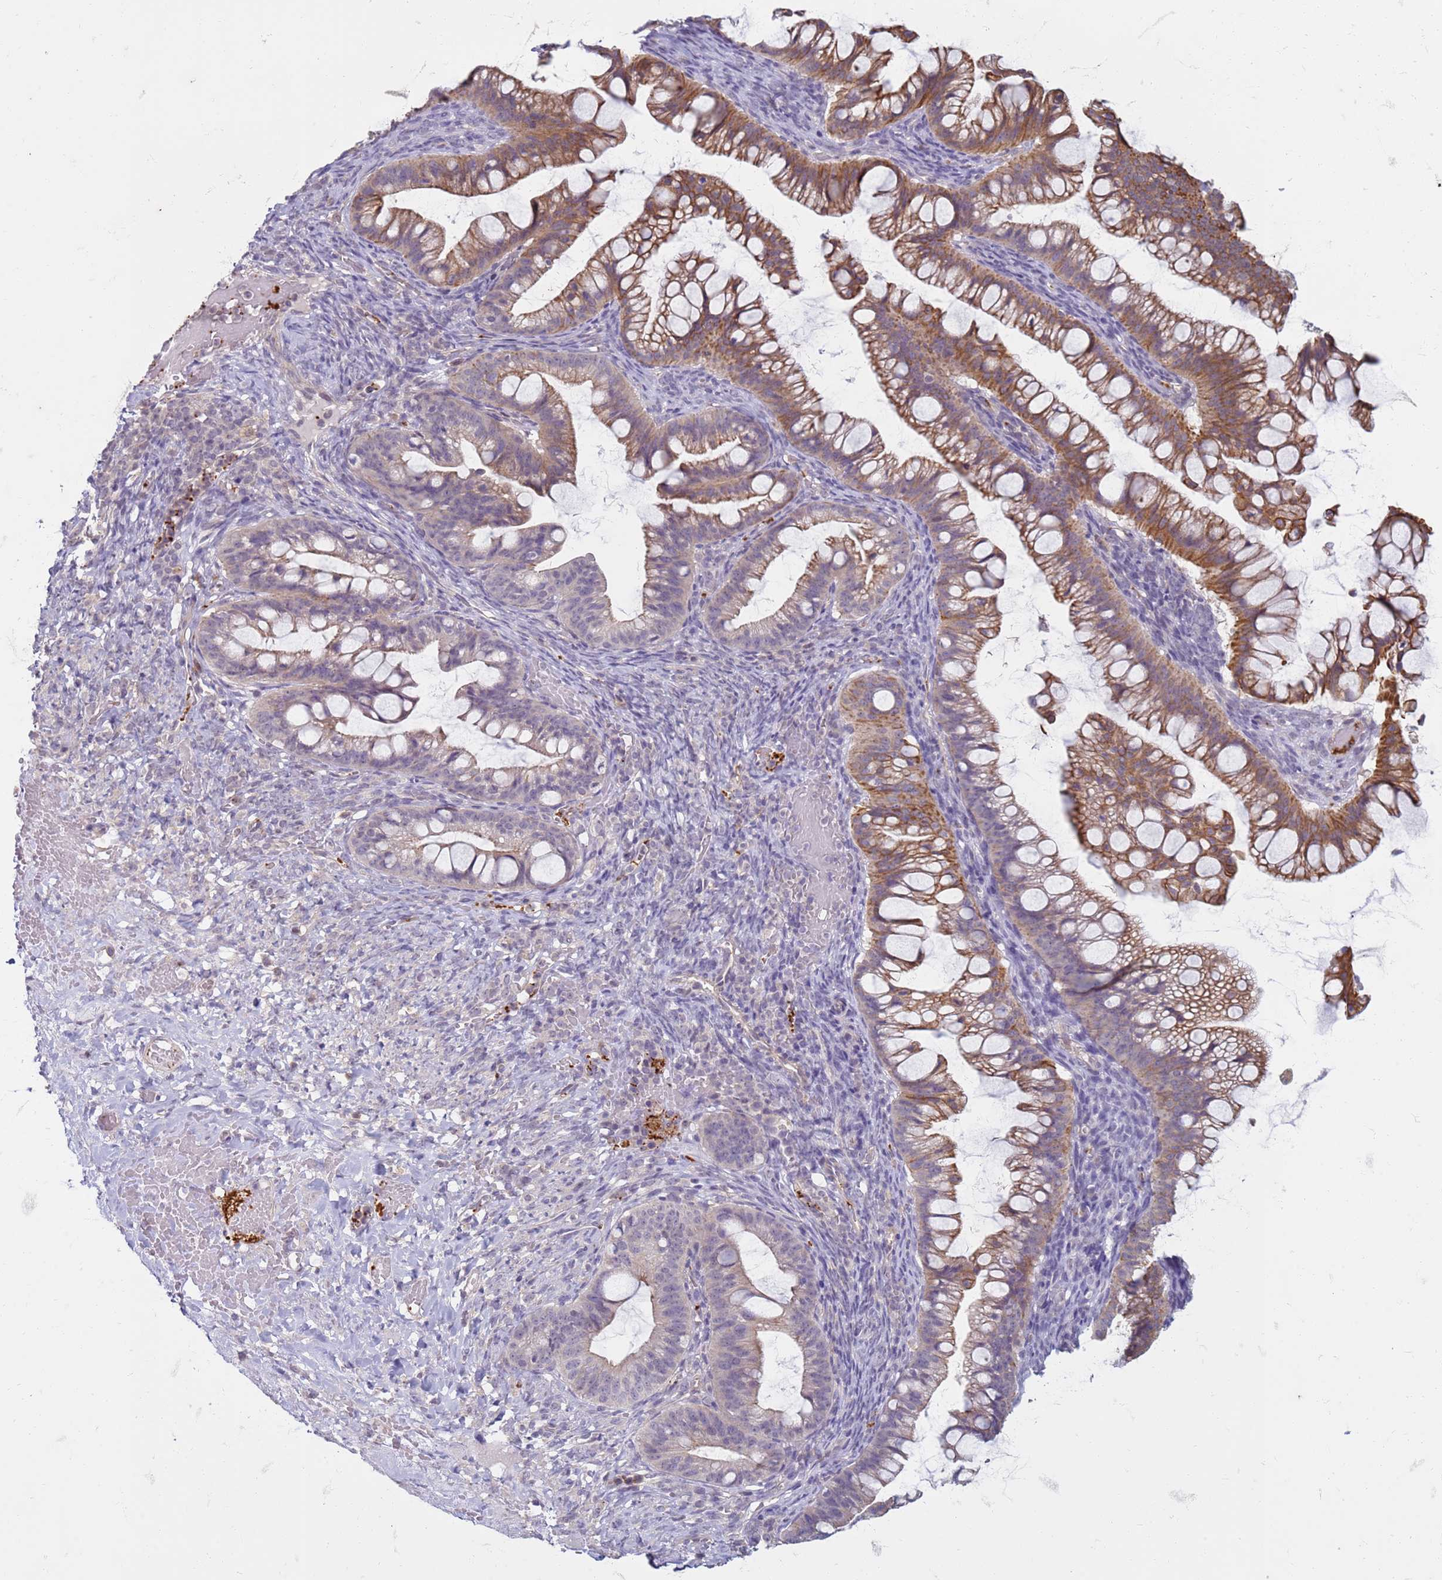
{"staining": {"intensity": "moderate", "quantity": "25%-75%", "location": "cytoplasmic/membranous"}, "tissue": "ovarian cancer", "cell_type": "Tumor cells", "image_type": "cancer", "snomed": [{"axis": "morphology", "description": "Cystadenocarcinoma, mucinous, NOS"}, {"axis": "topography", "description": "Ovary"}], "caption": "There is medium levels of moderate cytoplasmic/membranous positivity in tumor cells of mucinous cystadenocarcinoma (ovarian), as demonstrated by immunohistochemical staining (brown color).", "gene": "SLC15A3", "patient": {"sex": "female", "age": 73}}